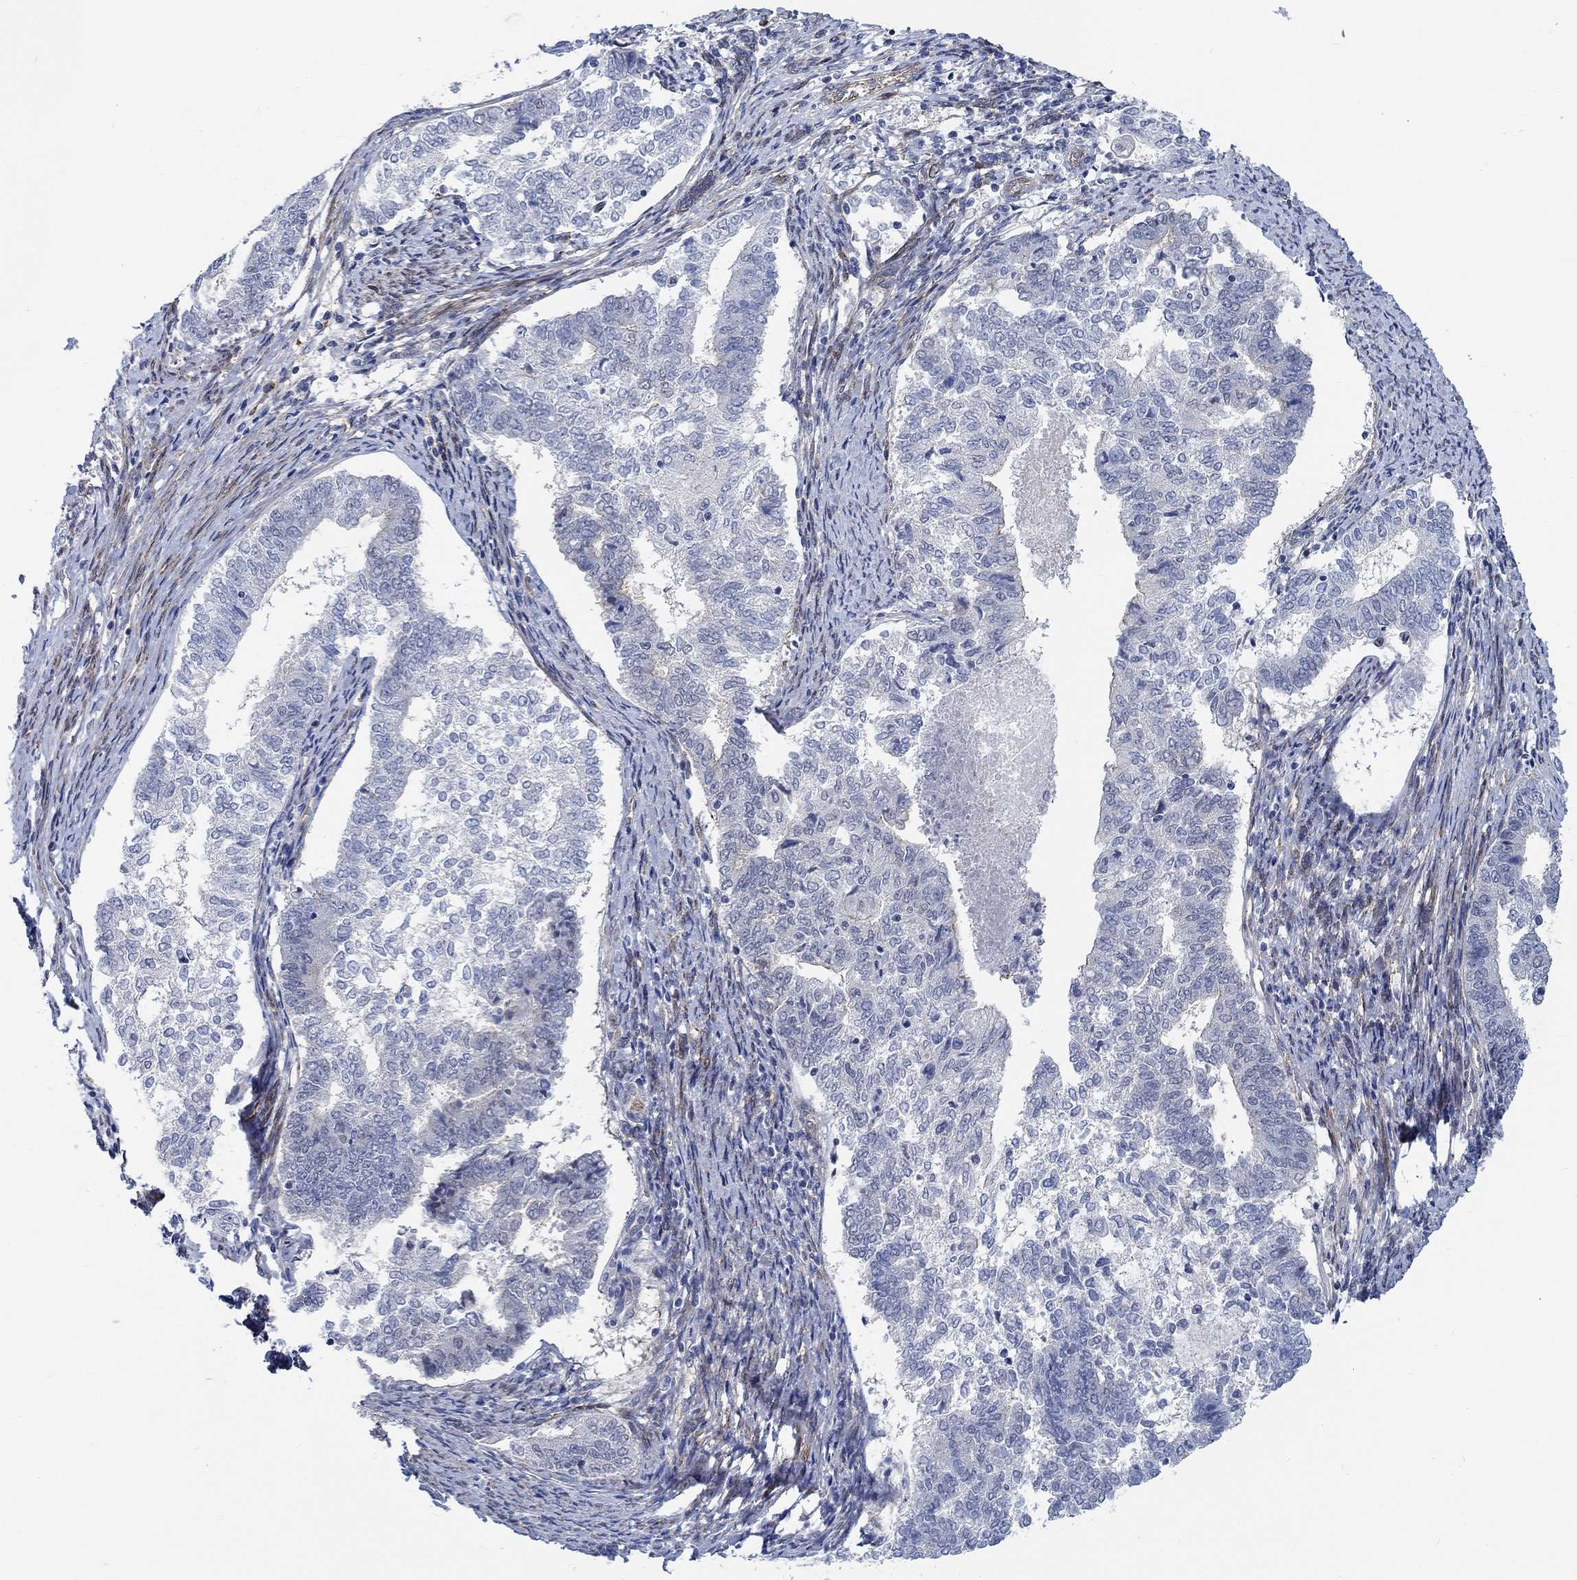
{"staining": {"intensity": "negative", "quantity": "none", "location": "none"}, "tissue": "endometrial cancer", "cell_type": "Tumor cells", "image_type": "cancer", "snomed": [{"axis": "morphology", "description": "Adenocarcinoma, NOS"}, {"axis": "topography", "description": "Endometrium"}], "caption": "This is a histopathology image of immunohistochemistry (IHC) staining of adenocarcinoma (endometrial), which shows no staining in tumor cells.", "gene": "KCNH8", "patient": {"sex": "female", "age": 65}}